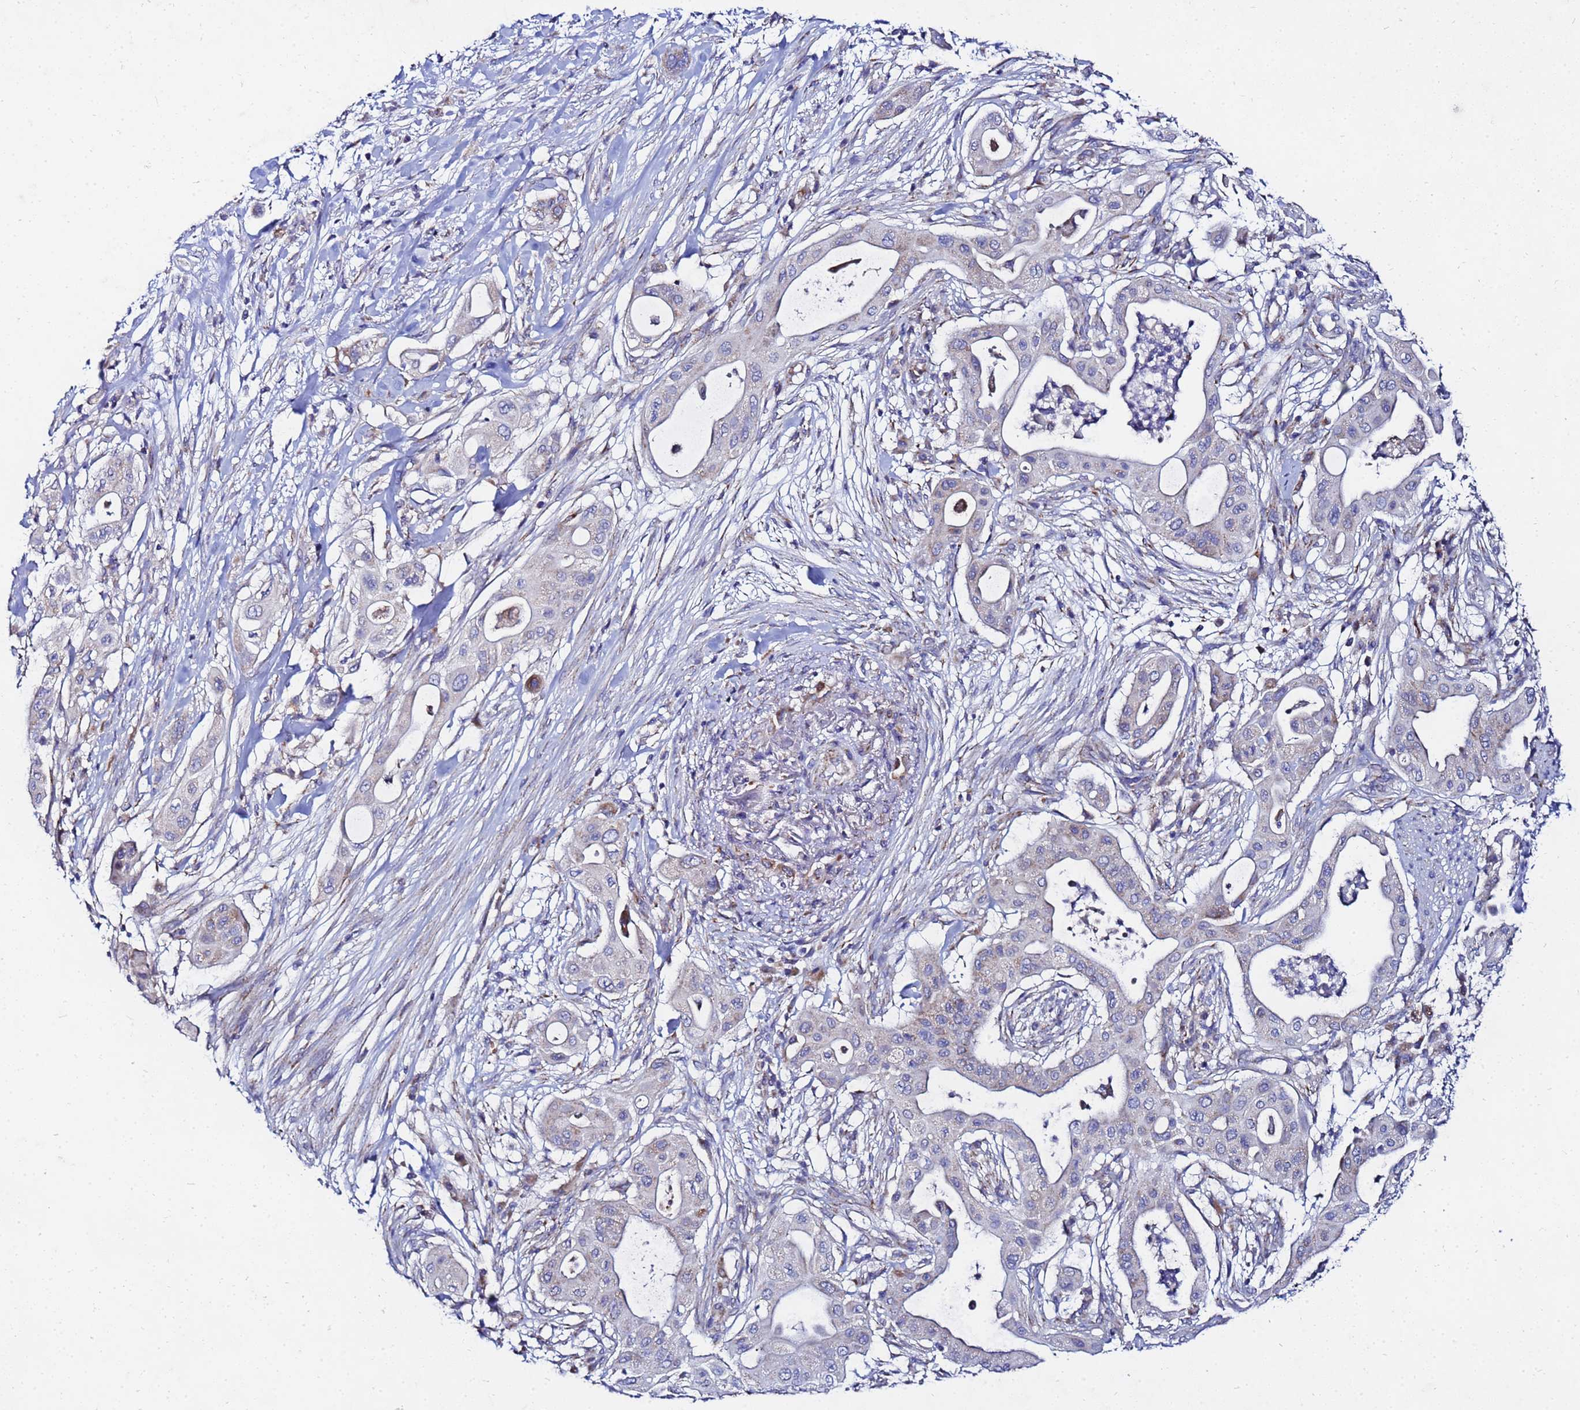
{"staining": {"intensity": "negative", "quantity": "none", "location": "none"}, "tissue": "pancreatic cancer", "cell_type": "Tumor cells", "image_type": "cancer", "snomed": [{"axis": "morphology", "description": "Adenocarcinoma, NOS"}, {"axis": "topography", "description": "Pancreas"}], "caption": "Tumor cells are negative for brown protein staining in pancreatic adenocarcinoma. (Brightfield microscopy of DAB immunohistochemistry (IHC) at high magnification).", "gene": "FAHD2A", "patient": {"sex": "male", "age": 68}}